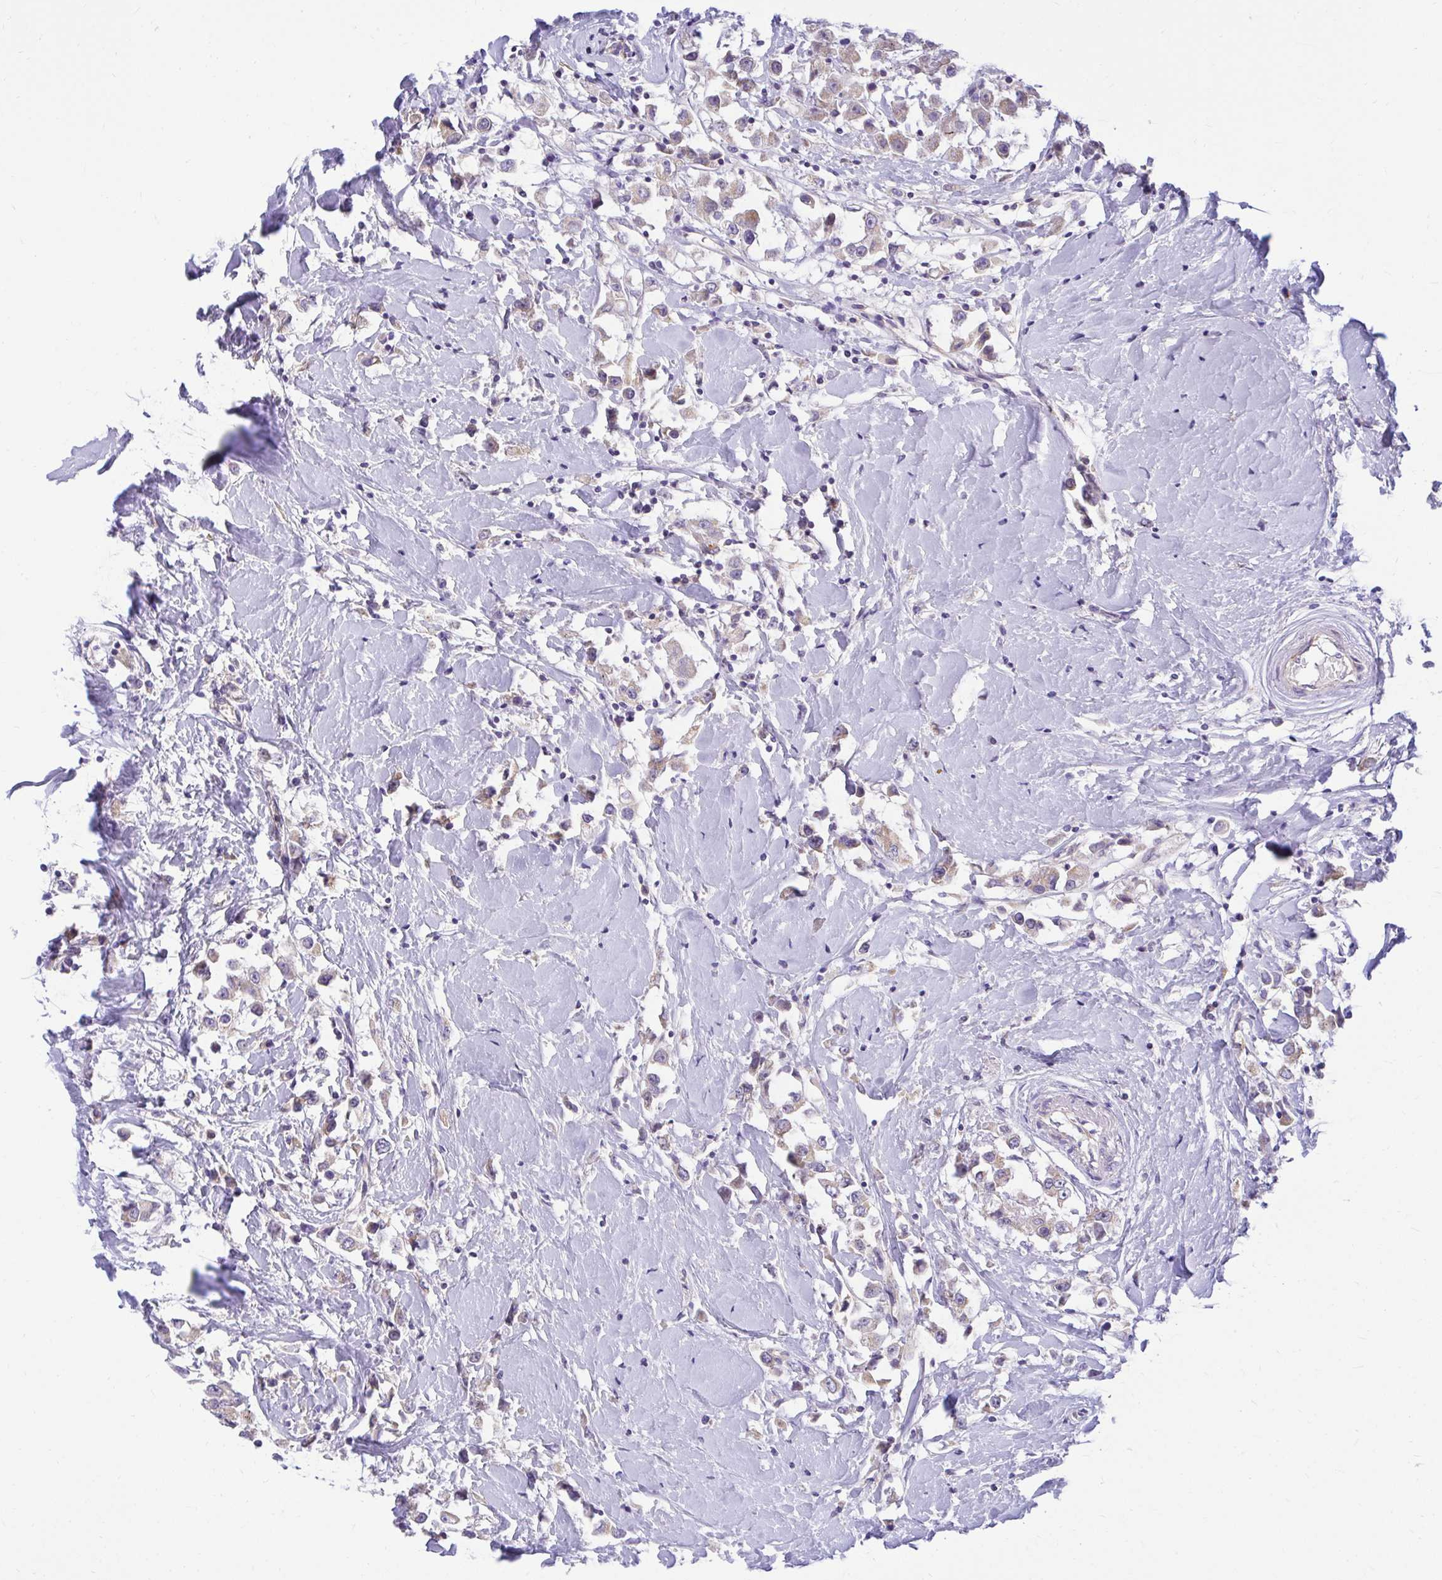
{"staining": {"intensity": "weak", "quantity": "<25%", "location": "cytoplasmic/membranous"}, "tissue": "breast cancer", "cell_type": "Tumor cells", "image_type": "cancer", "snomed": [{"axis": "morphology", "description": "Duct carcinoma"}, {"axis": "topography", "description": "Breast"}], "caption": "High magnification brightfield microscopy of breast invasive ductal carcinoma stained with DAB (3,3'-diaminobenzidine) (brown) and counterstained with hematoxylin (blue): tumor cells show no significant expression.", "gene": "PKN3", "patient": {"sex": "female", "age": 61}}